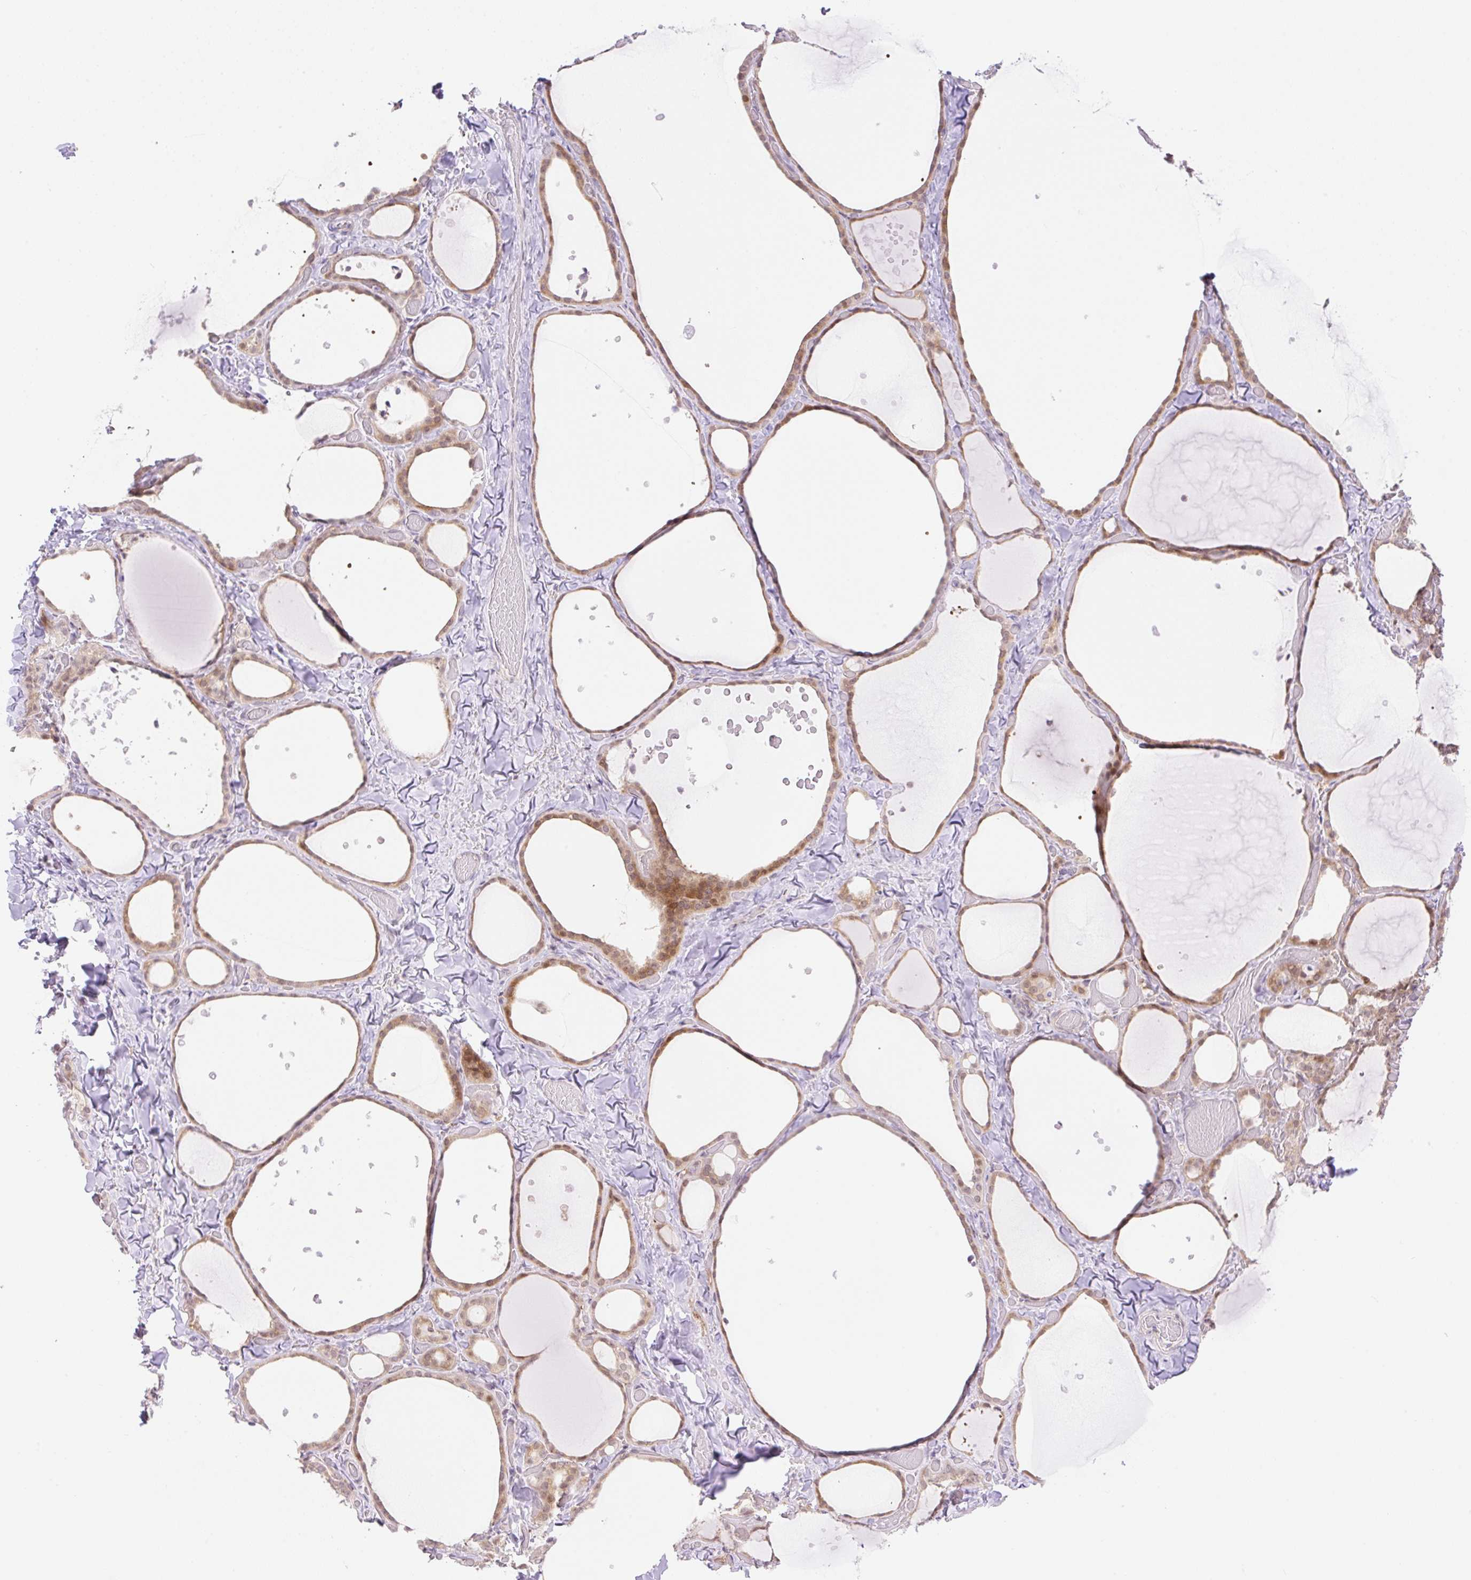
{"staining": {"intensity": "moderate", "quantity": ">75%", "location": "cytoplasmic/membranous,nuclear"}, "tissue": "thyroid gland", "cell_type": "Glandular cells", "image_type": "normal", "snomed": [{"axis": "morphology", "description": "Normal tissue, NOS"}, {"axis": "topography", "description": "Thyroid gland"}], "caption": "Immunohistochemistry of benign human thyroid gland reveals medium levels of moderate cytoplasmic/membranous,nuclear expression in approximately >75% of glandular cells.", "gene": "ENSG00000264668", "patient": {"sex": "female", "age": 36}}